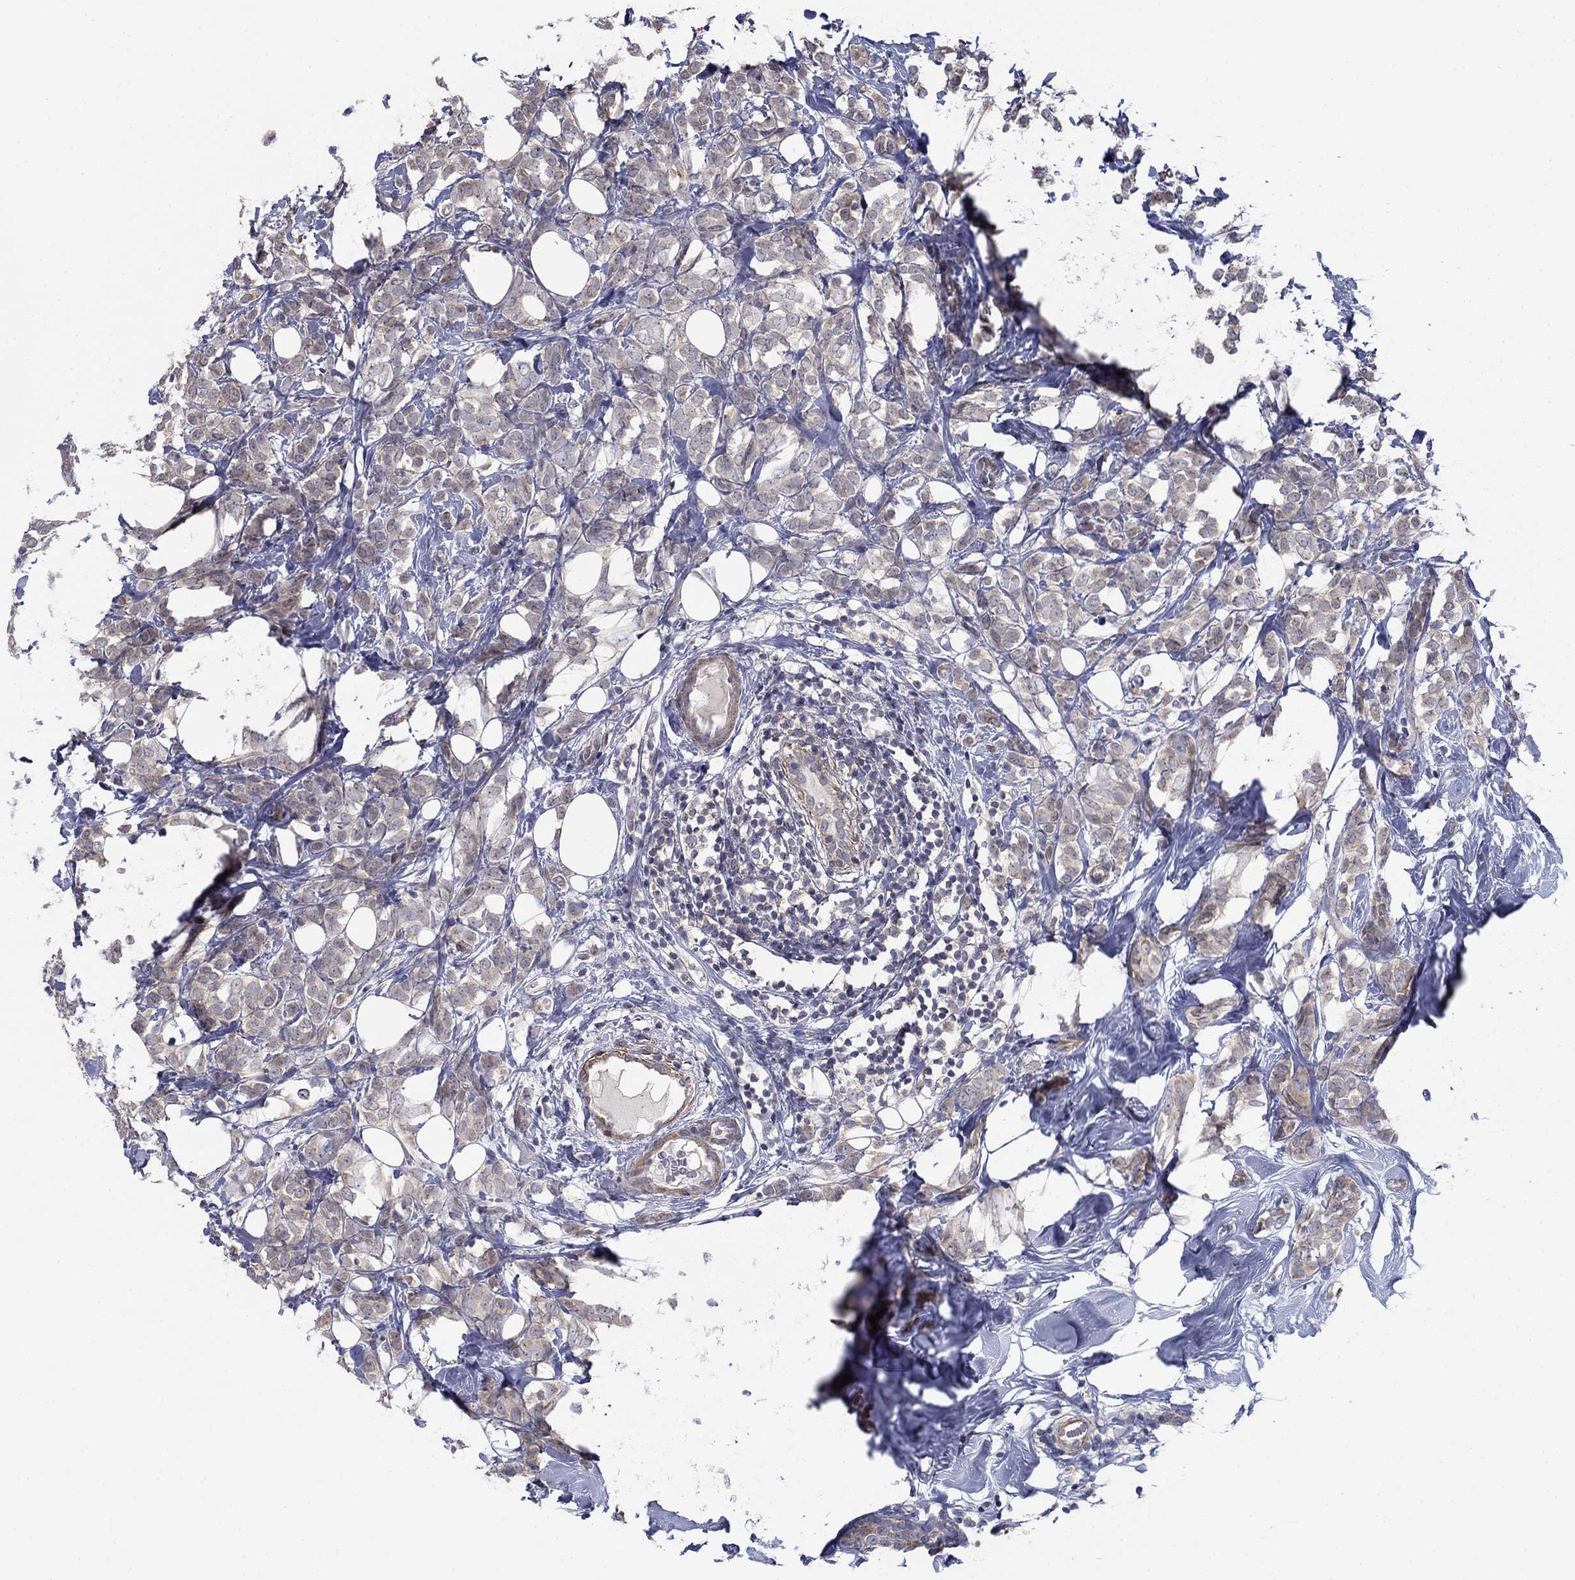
{"staining": {"intensity": "negative", "quantity": "none", "location": "none"}, "tissue": "breast cancer", "cell_type": "Tumor cells", "image_type": "cancer", "snomed": [{"axis": "morphology", "description": "Lobular carcinoma"}, {"axis": "topography", "description": "Breast"}], "caption": "This is an IHC image of human breast cancer. There is no staining in tumor cells.", "gene": "GRK7", "patient": {"sex": "female", "age": 49}}